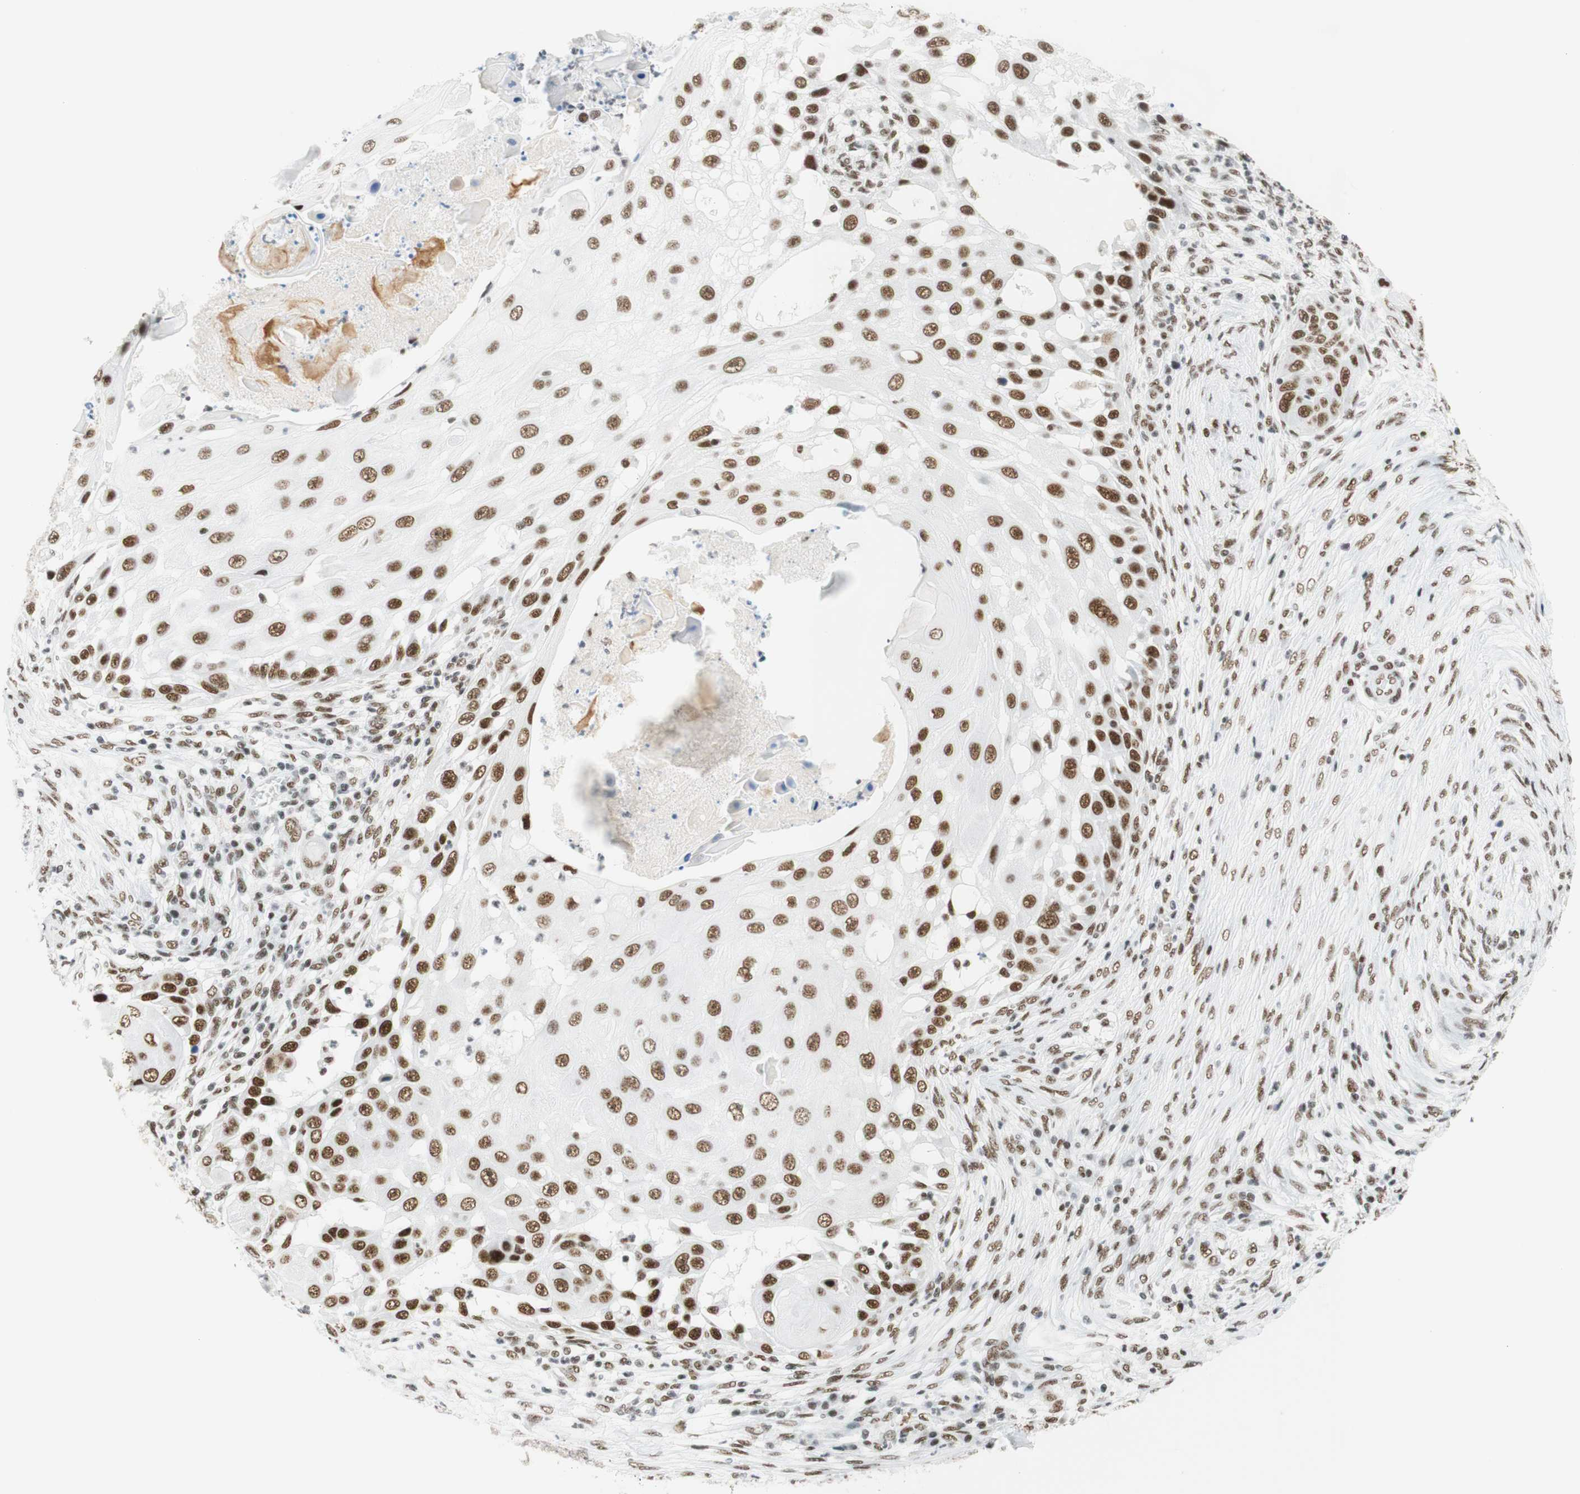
{"staining": {"intensity": "moderate", "quantity": ">75%", "location": "nuclear"}, "tissue": "skin cancer", "cell_type": "Tumor cells", "image_type": "cancer", "snomed": [{"axis": "morphology", "description": "Squamous cell carcinoma, NOS"}, {"axis": "topography", "description": "Skin"}], "caption": "Immunohistochemistry staining of skin cancer (squamous cell carcinoma), which reveals medium levels of moderate nuclear staining in approximately >75% of tumor cells indicating moderate nuclear protein staining. The staining was performed using DAB (3,3'-diaminobenzidine) (brown) for protein detection and nuclei were counterstained in hematoxylin (blue).", "gene": "RNF20", "patient": {"sex": "female", "age": 44}}